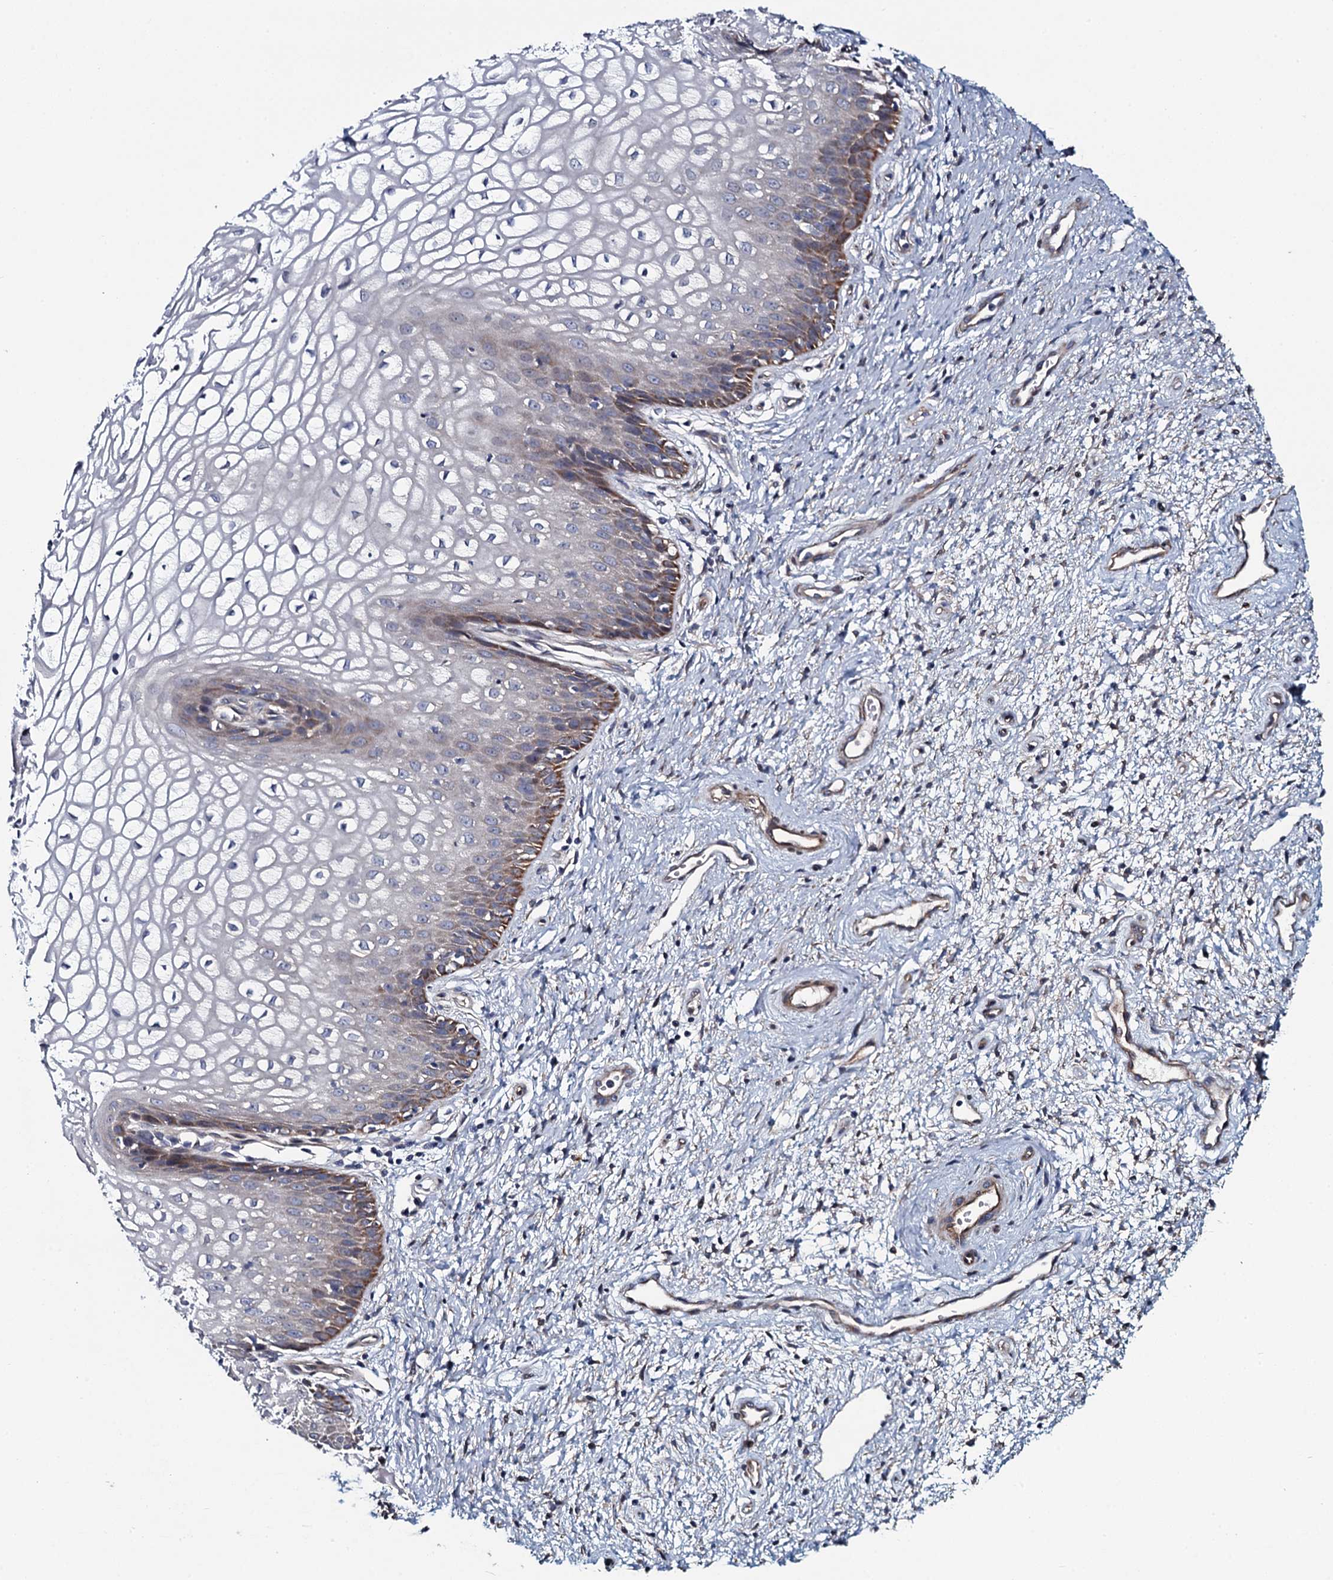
{"staining": {"intensity": "moderate", "quantity": "25%-75%", "location": "cytoplasmic/membranous"}, "tissue": "vagina", "cell_type": "Squamous epithelial cells", "image_type": "normal", "snomed": [{"axis": "morphology", "description": "Normal tissue, NOS"}, {"axis": "topography", "description": "Vagina"}], "caption": "This is an image of IHC staining of benign vagina, which shows moderate positivity in the cytoplasmic/membranous of squamous epithelial cells.", "gene": "KCTD4", "patient": {"sex": "female", "age": 34}}